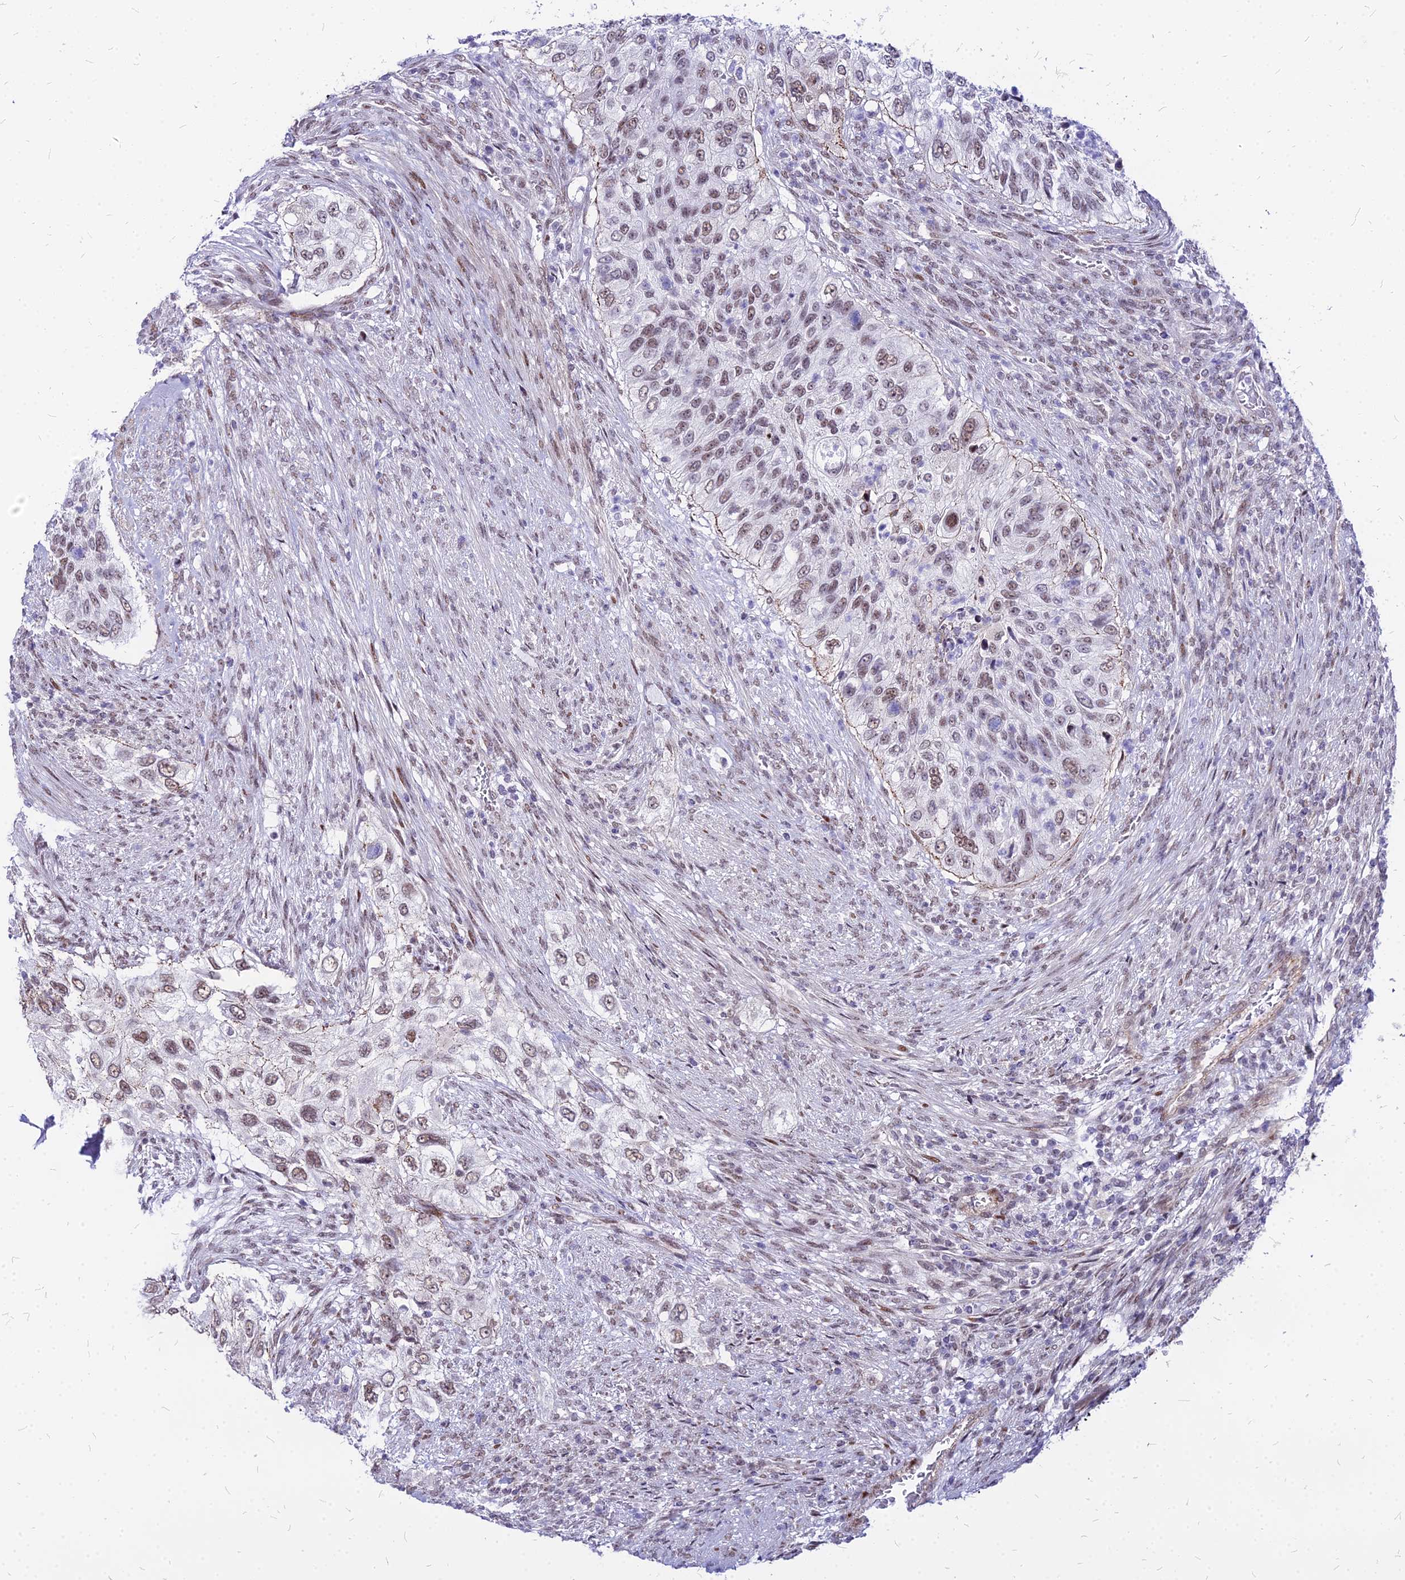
{"staining": {"intensity": "moderate", "quantity": "25%-75%", "location": "nuclear"}, "tissue": "urothelial cancer", "cell_type": "Tumor cells", "image_type": "cancer", "snomed": [{"axis": "morphology", "description": "Urothelial carcinoma, High grade"}, {"axis": "topography", "description": "Urinary bladder"}], "caption": "A histopathology image of human high-grade urothelial carcinoma stained for a protein displays moderate nuclear brown staining in tumor cells.", "gene": "FDX2", "patient": {"sex": "female", "age": 60}}